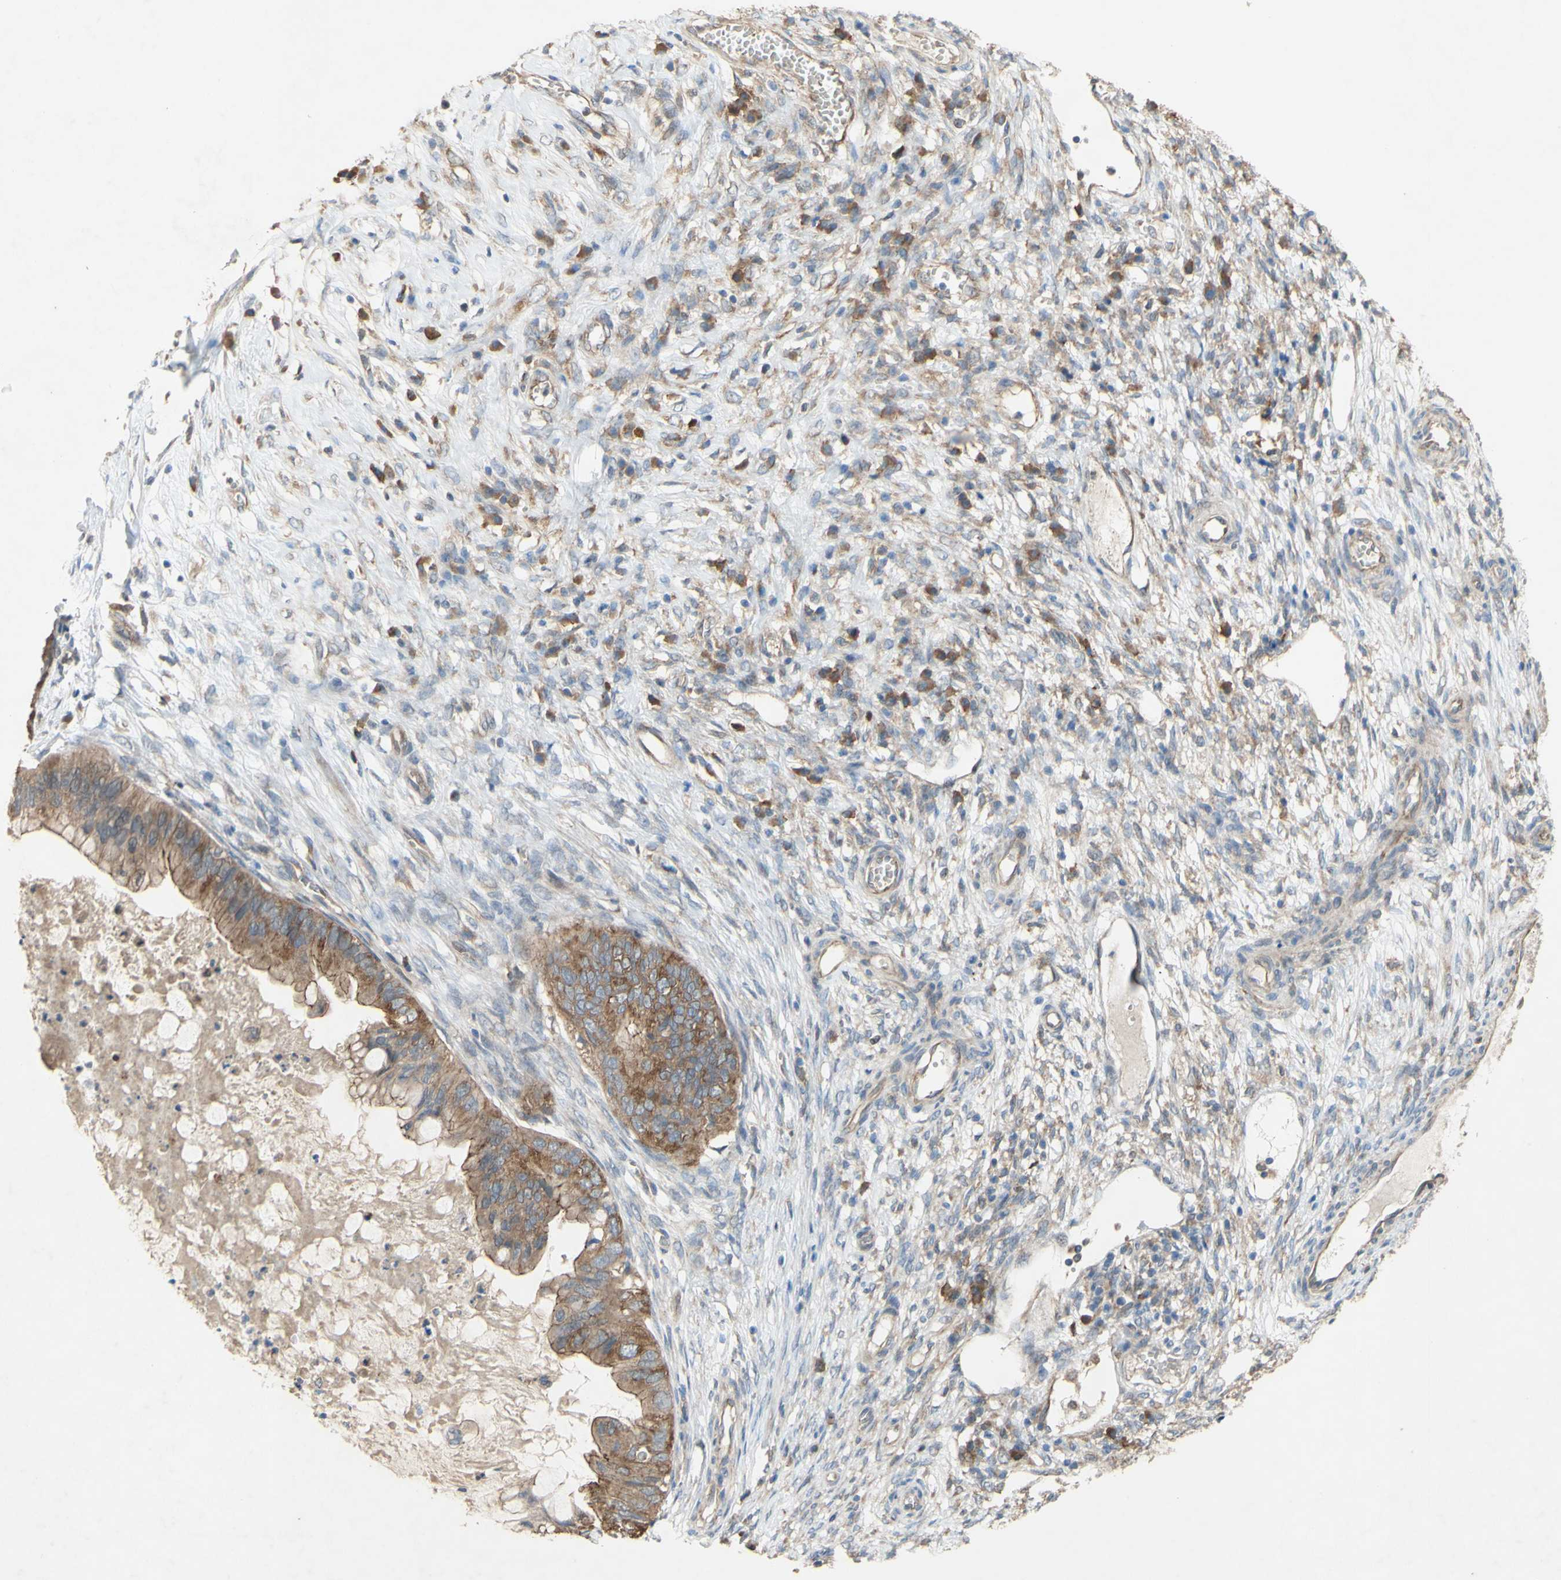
{"staining": {"intensity": "moderate", "quantity": ">75%", "location": "cytoplasmic/membranous"}, "tissue": "ovarian cancer", "cell_type": "Tumor cells", "image_type": "cancer", "snomed": [{"axis": "morphology", "description": "Cystadenocarcinoma, mucinous, NOS"}, {"axis": "topography", "description": "Ovary"}], "caption": "A micrograph of human ovarian cancer (mucinous cystadenocarcinoma) stained for a protein shows moderate cytoplasmic/membranous brown staining in tumor cells.", "gene": "PDGFB", "patient": {"sex": "female", "age": 80}}